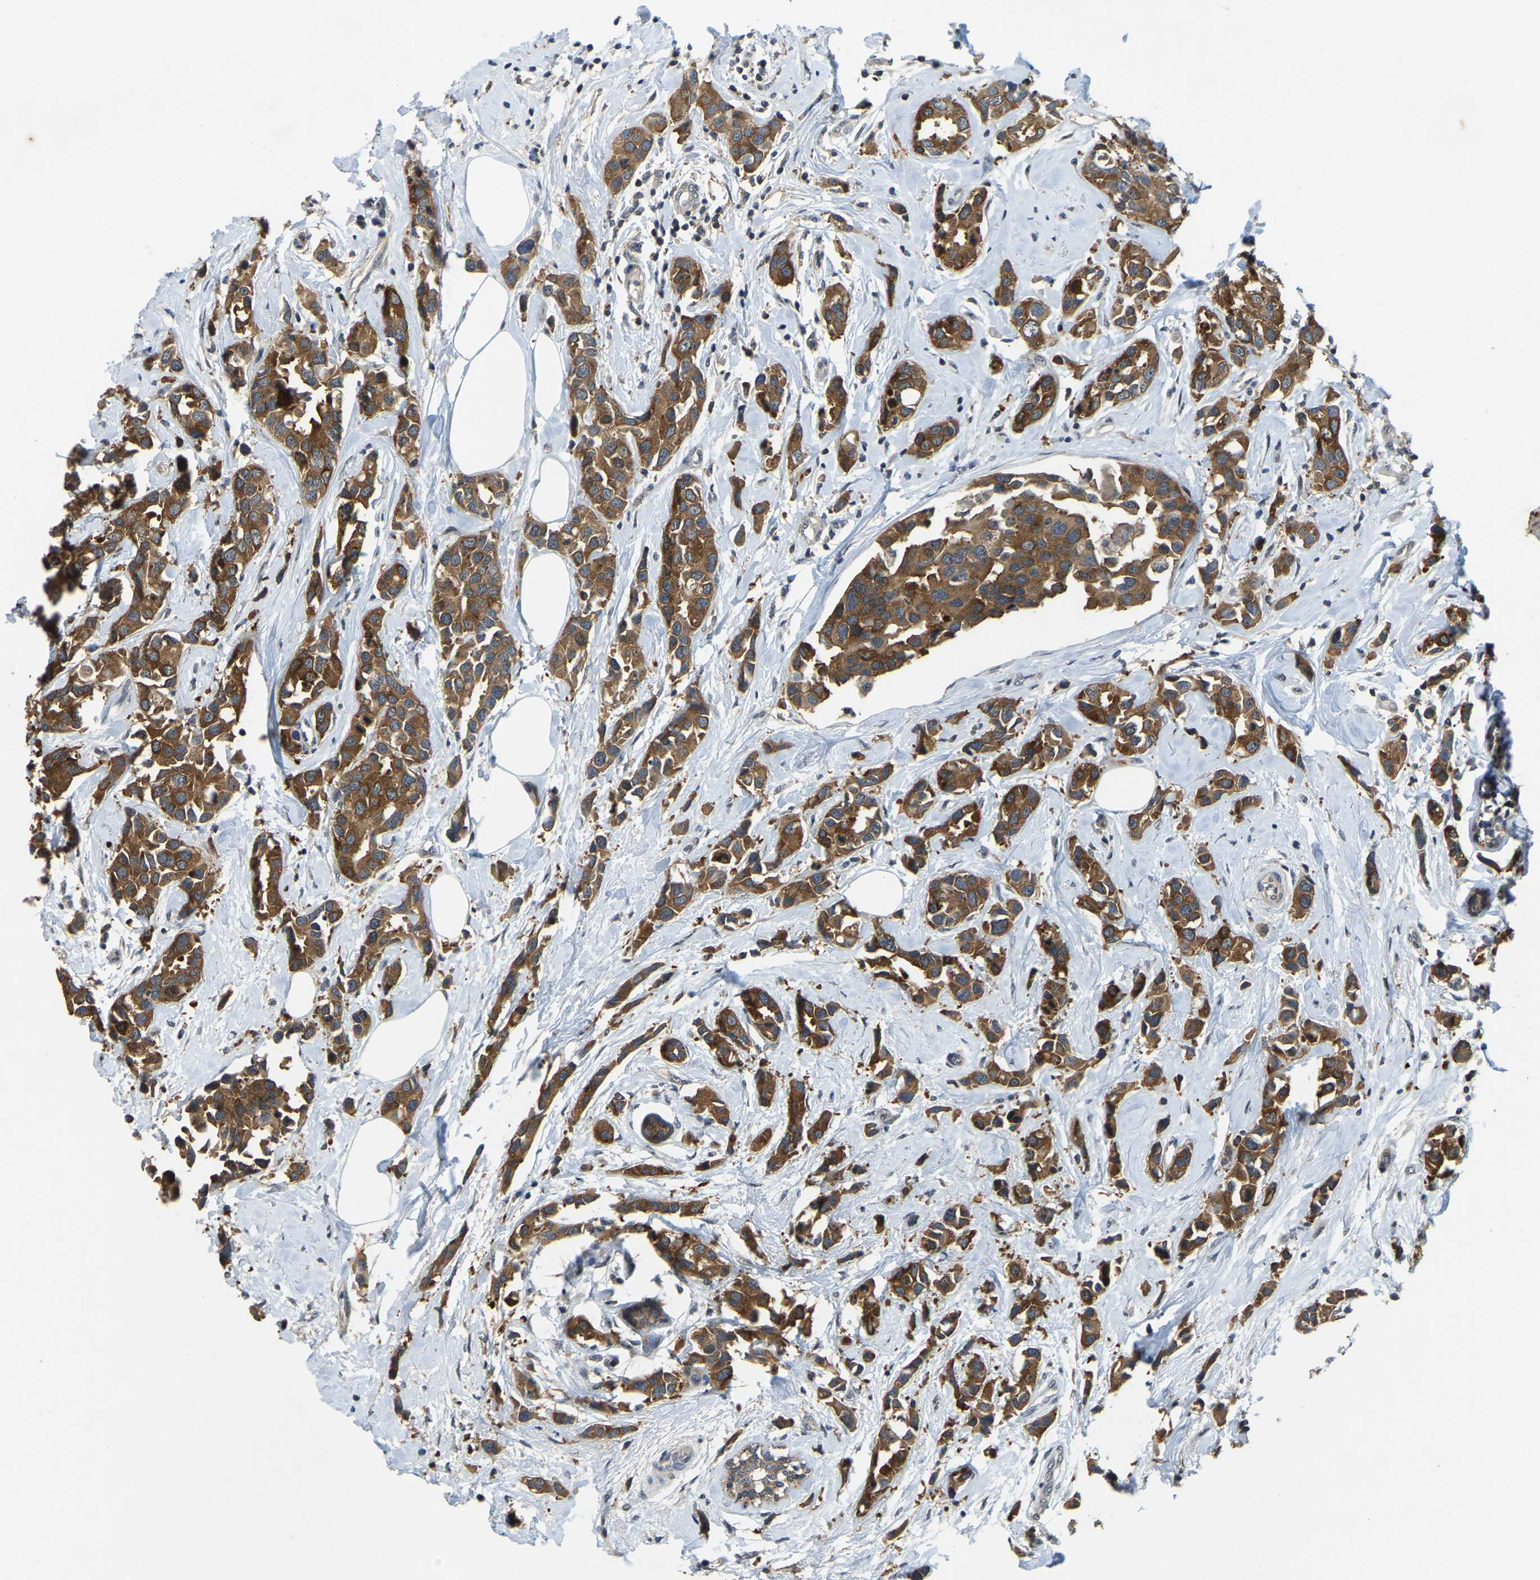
{"staining": {"intensity": "strong", "quantity": ">75%", "location": "cytoplasmic/membranous"}, "tissue": "breast cancer", "cell_type": "Tumor cells", "image_type": "cancer", "snomed": [{"axis": "morphology", "description": "Normal tissue, NOS"}, {"axis": "morphology", "description": "Duct carcinoma"}, {"axis": "topography", "description": "Breast"}], "caption": "An immunohistochemistry (IHC) photomicrograph of tumor tissue is shown. Protein staining in brown labels strong cytoplasmic/membranous positivity in breast cancer within tumor cells.", "gene": "AHNAK", "patient": {"sex": "female", "age": 50}}